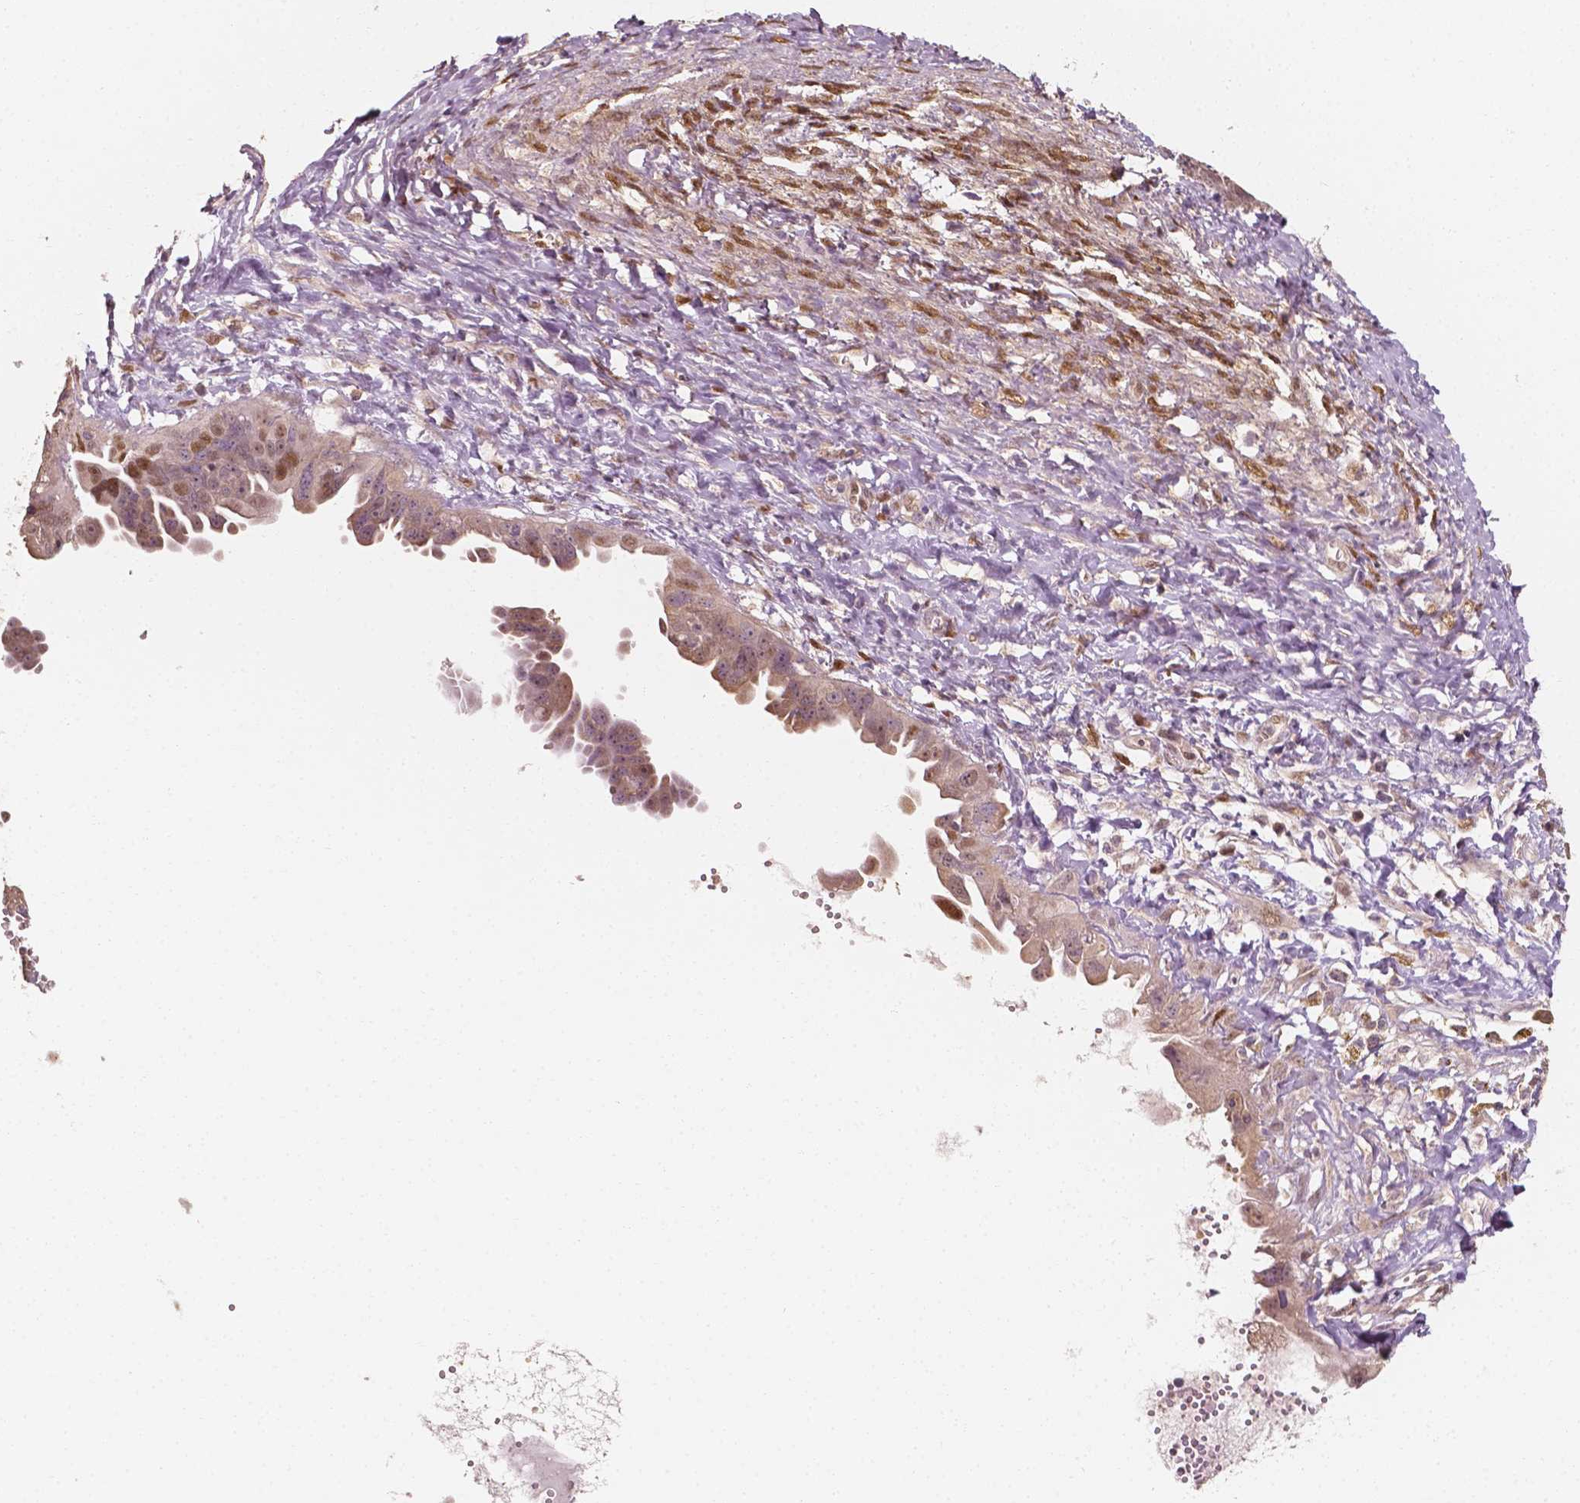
{"staining": {"intensity": "weak", "quantity": "<25%", "location": "nuclear"}, "tissue": "ovarian cancer", "cell_type": "Tumor cells", "image_type": "cancer", "snomed": [{"axis": "morphology", "description": "Carcinoma, endometroid"}, {"axis": "topography", "description": "Ovary"}], "caption": "Human endometroid carcinoma (ovarian) stained for a protein using IHC demonstrates no expression in tumor cells.", "gene": "TBC1D17", "patient": {"sex": "female", "age": 70}}